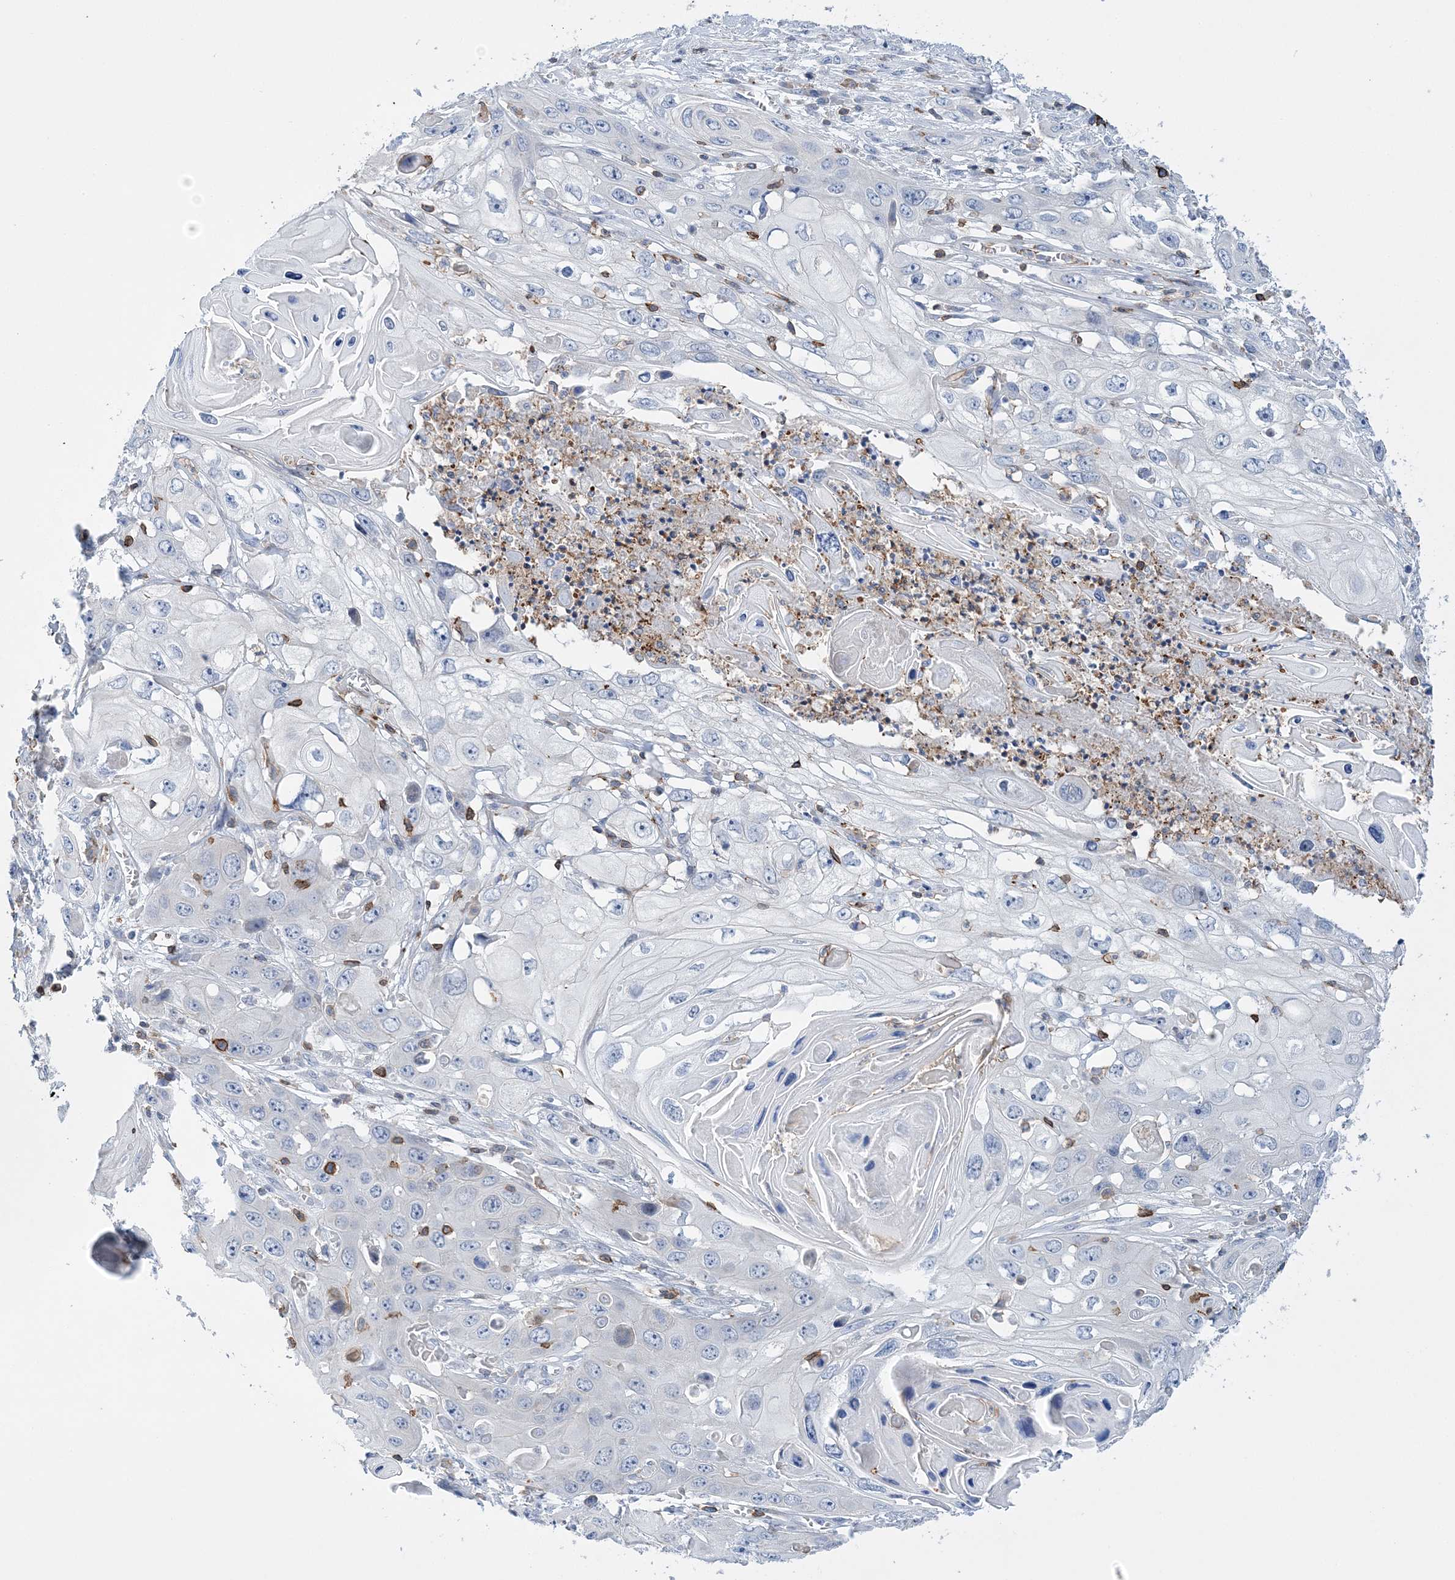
{"staining": {"intensity": "negative", "quantity": "none", "location": "none"}, "tissue": "skin cancer", "cell_type": "Tumor cells", "image_type": "cancer", "snomed": [{"axis": "morphology", "description": "Squamous cell carcinoma, NOS"}, {"axis": "topography", "description": "Skin"}], "caption": "This is an IHC micrograph of human squamous cell carcinoma (skin). There is no expression in tumor cells.", "gene": "PRMT9", "patient": {"sex": "male", "age": 55}}